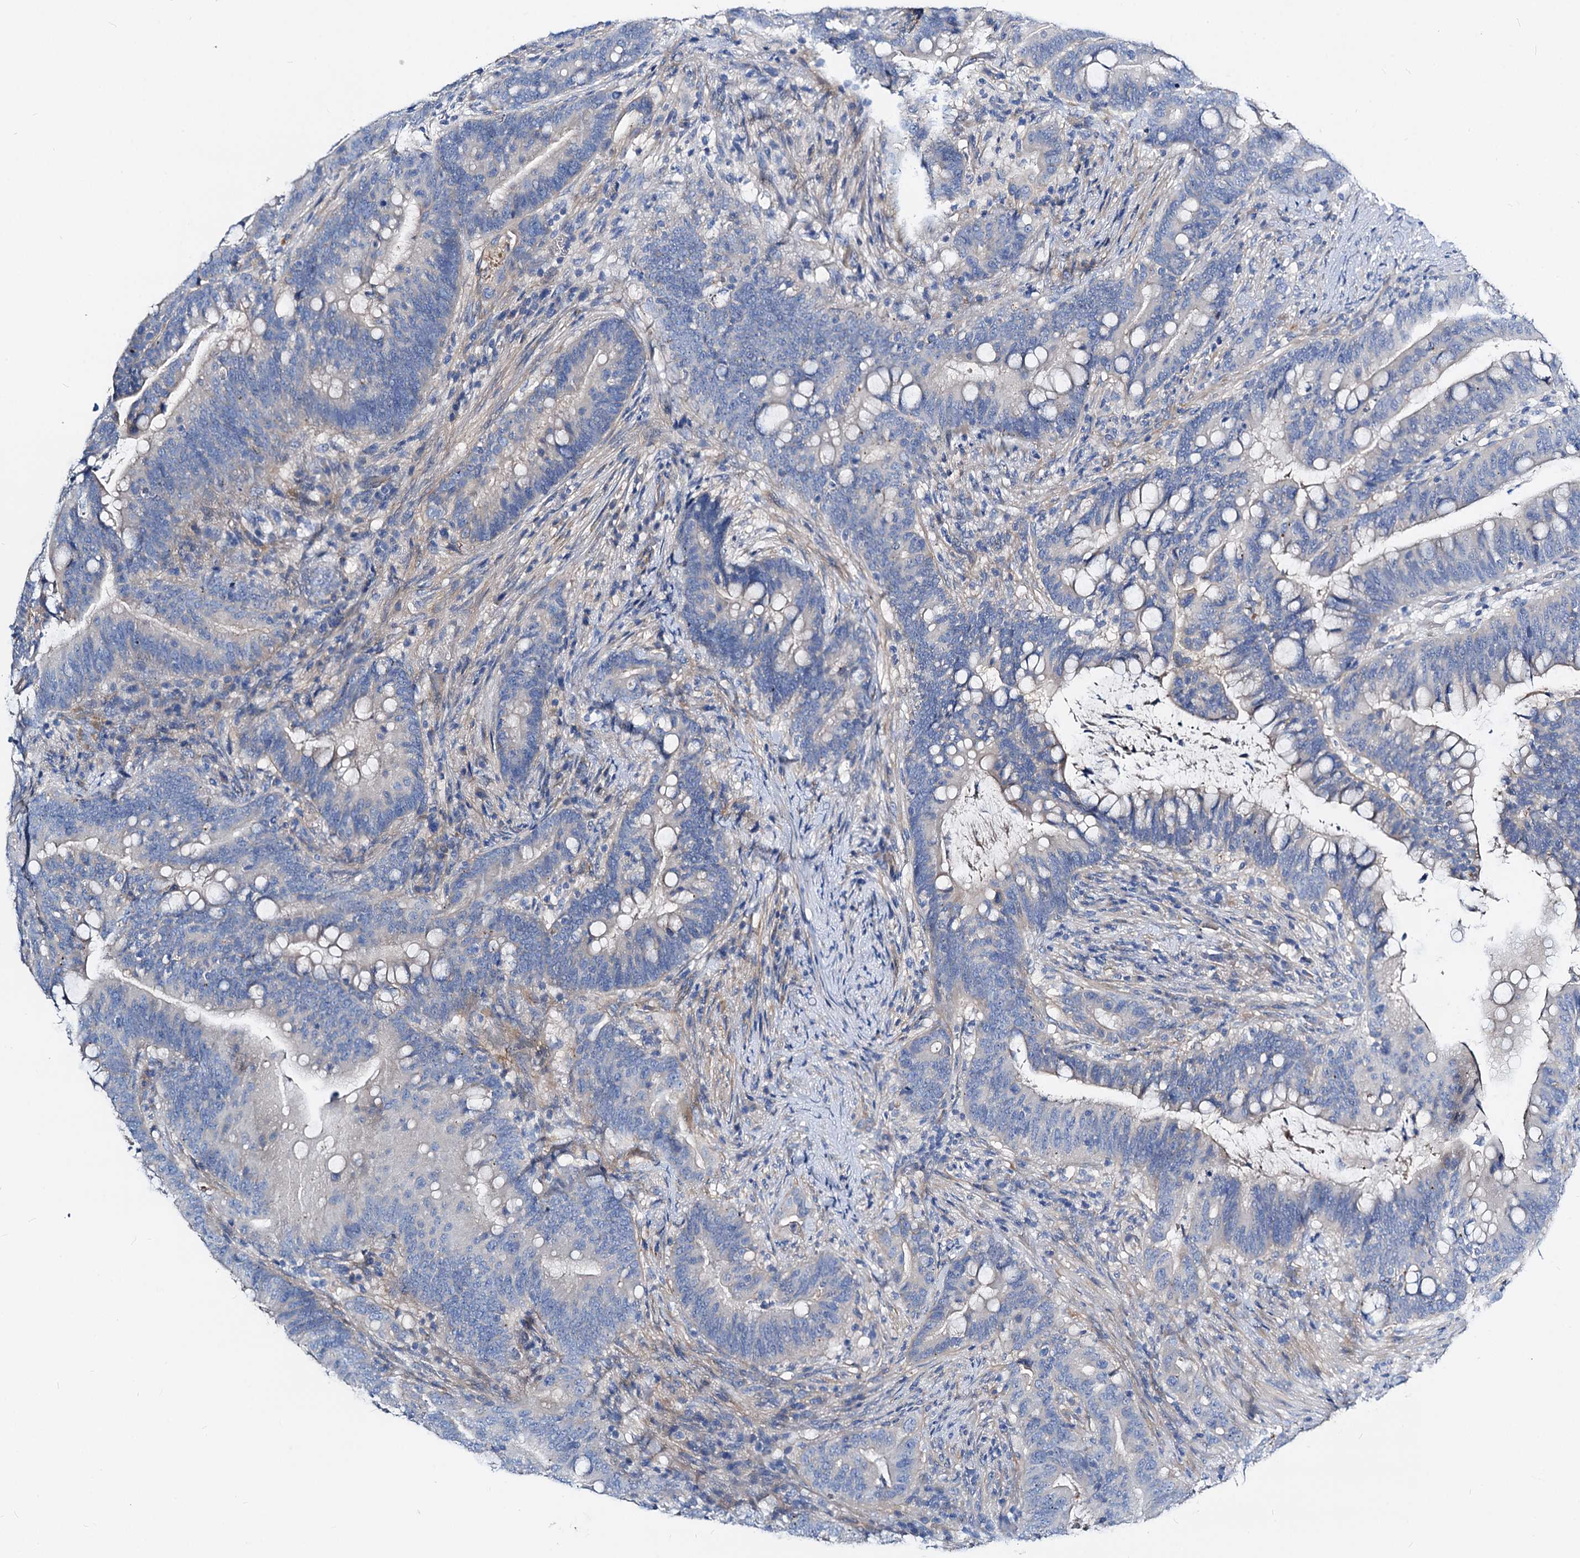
{"staining": {"intensity": "negative", "quantity": "none", "location": "none"}, "tissue": "colorectal cancer", "cell_type": "Tumor cells", "image_type": "cancer", "snomed": [{"axis": "morphology", "description": "Adenocarcinoma, NOS"}, {"axis": "topography", "description": "Colon"}], "caption": "An immunohistochemistry (IHC) micrograph of colorectal cancer is shown. There is no staining in tumor cells of colorectal cancer.", "gene": "DYDC2", "patient": {"sex": "female", "age": 66}}